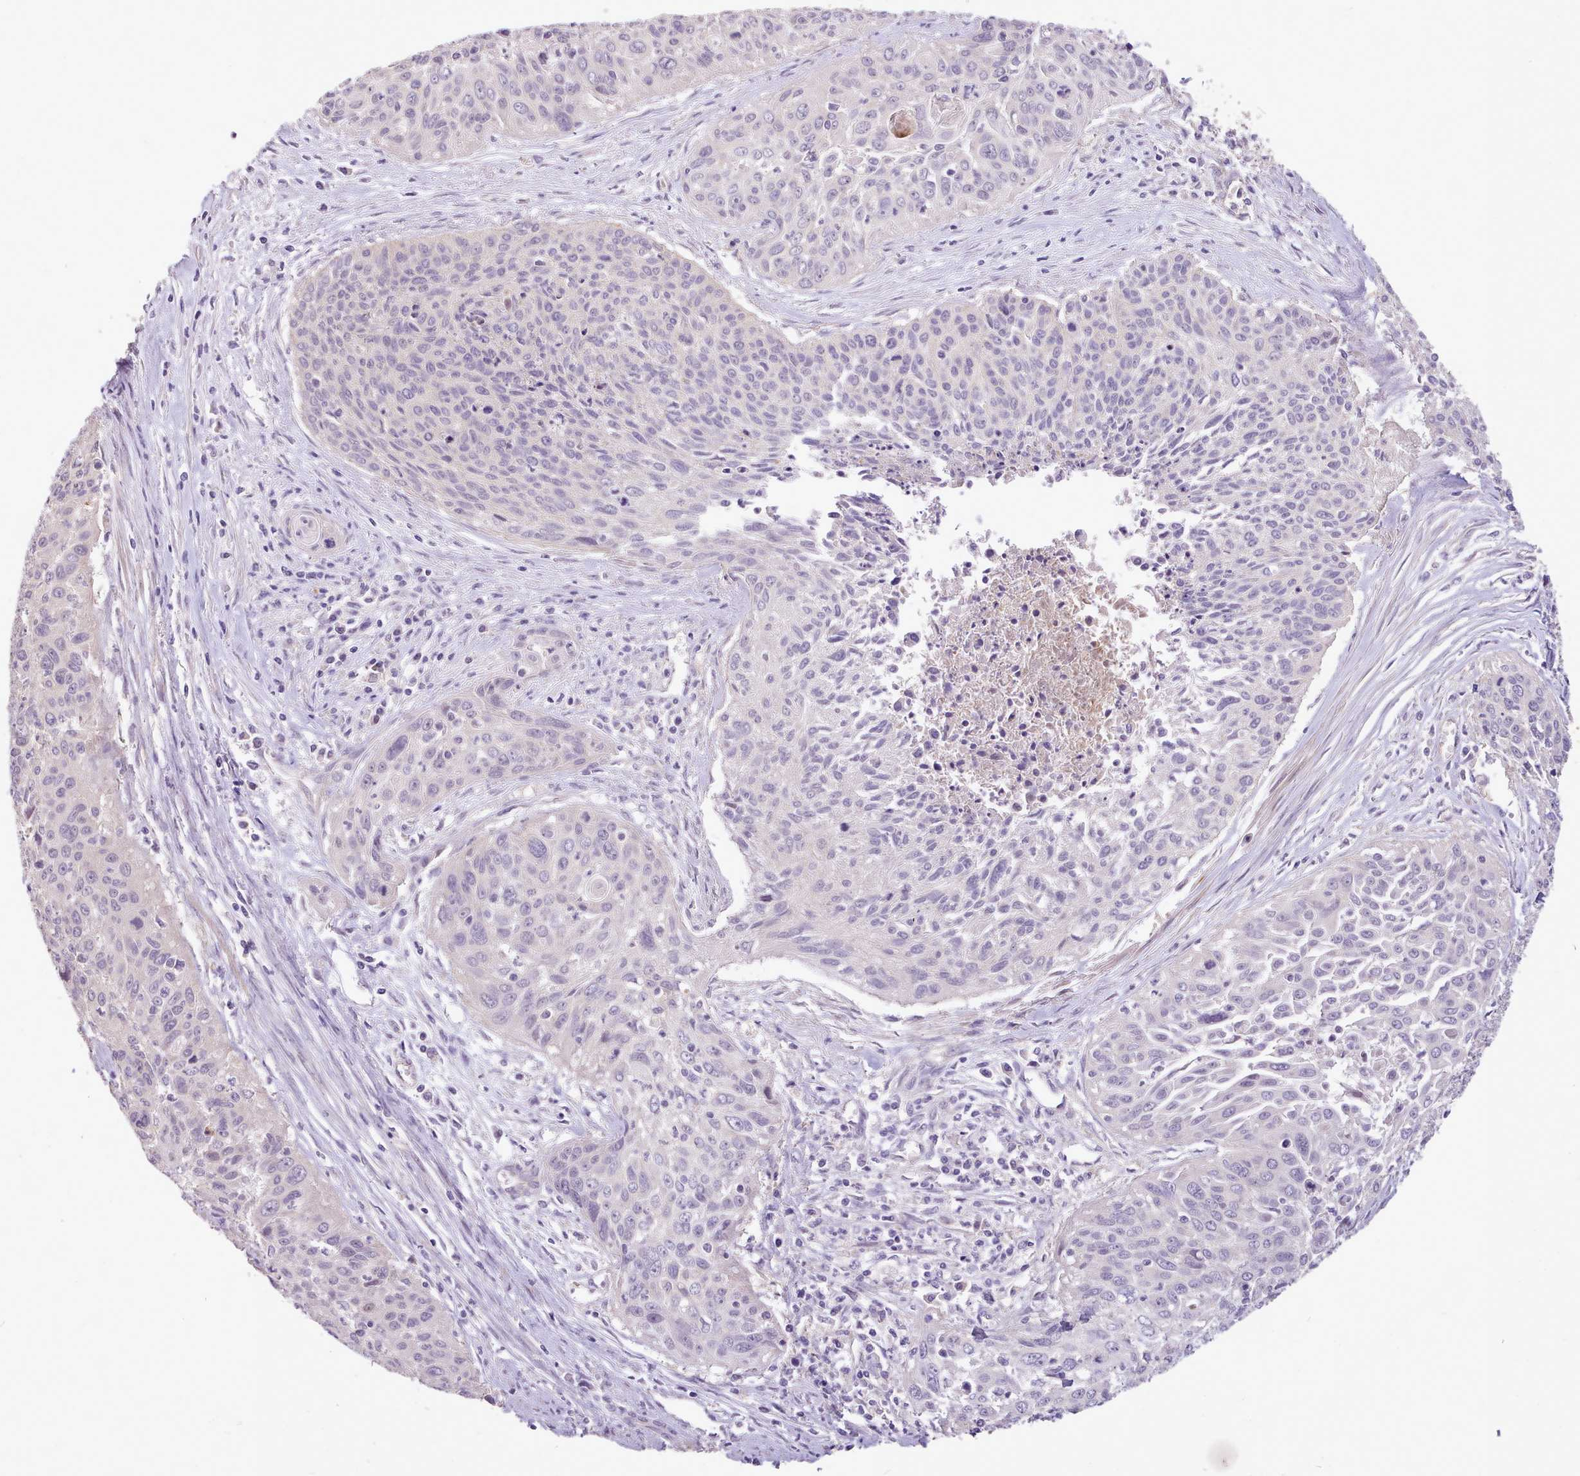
{"staining": {"intensity": "negative", "quantity": "none", "location": "none"}, "tissue": "cervical cancer", "cell_type": "Tumor cells", "image_type": "cancer", "snomed": [{"axis": "morphology", "description": "Squamous cell carcinoma, NOS"}, {"axis": "topography", "description": "Cervix"}], "caption": "There is no significant staining in tumor cells of cervical cancer (squamous cell carcinoma).", "gene": "ZNF607", "patient": {"sex": "female", "age": 55}}